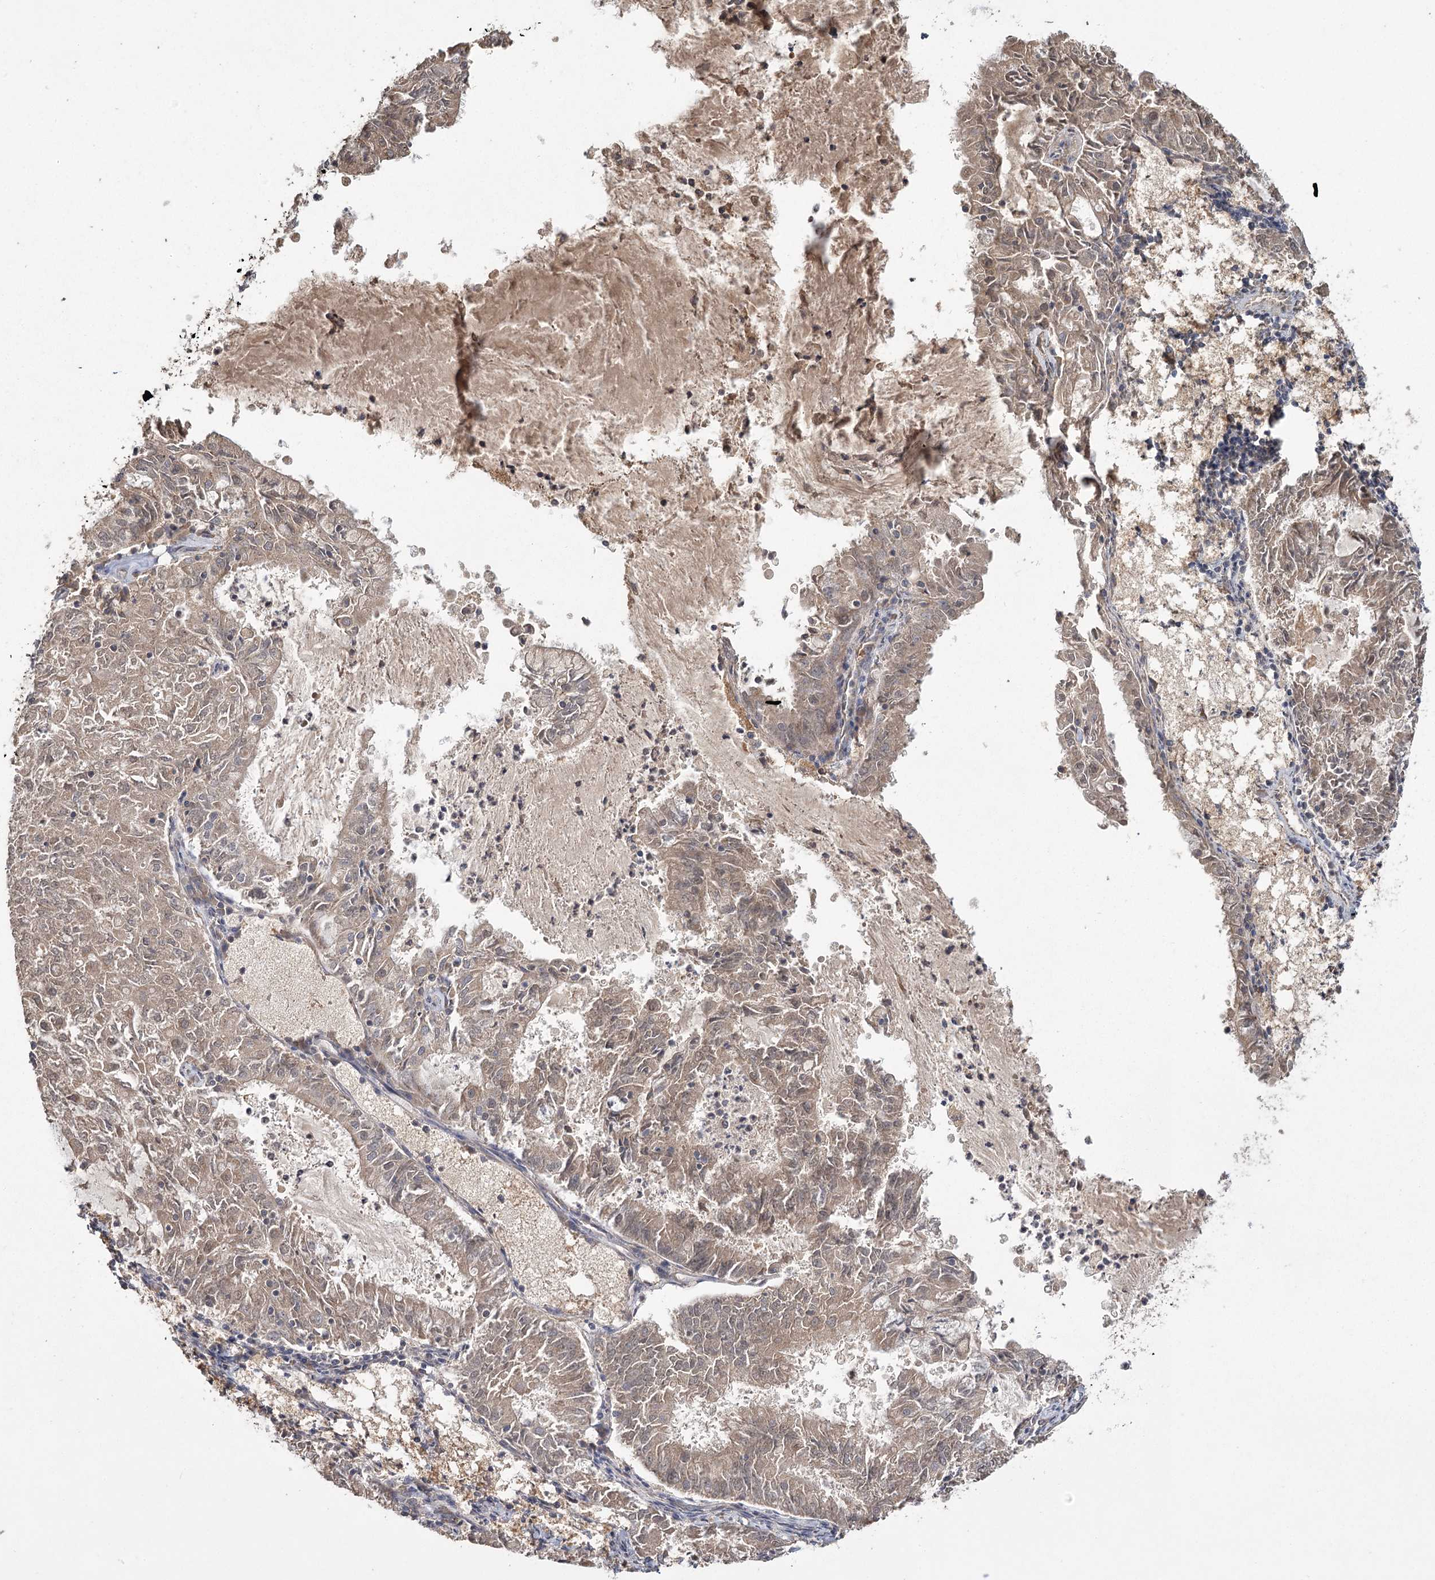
{"staining": {"intensity": "weak", "quantity": ">75%", "location": "cytoplasmic/membranous"}, "tissue": "endometrial cancer", "cell_type": "Tumor cells", "image_type": "cancer", "snomed": [{"axis": "morphology", "description": "Adenocarcinoma, NOS"}, {"axis": "topography", "description": "Endometrium"}], "caption": "A high-resolution photomicrograph shows IHC staining of endometrial adenocarcinoma, which exhibits weak cytoplasmic/membranous staining in approximately >75% of tumor cells.", "gene": "RIN2", "patient": {"sex": "female", "age": 57}}